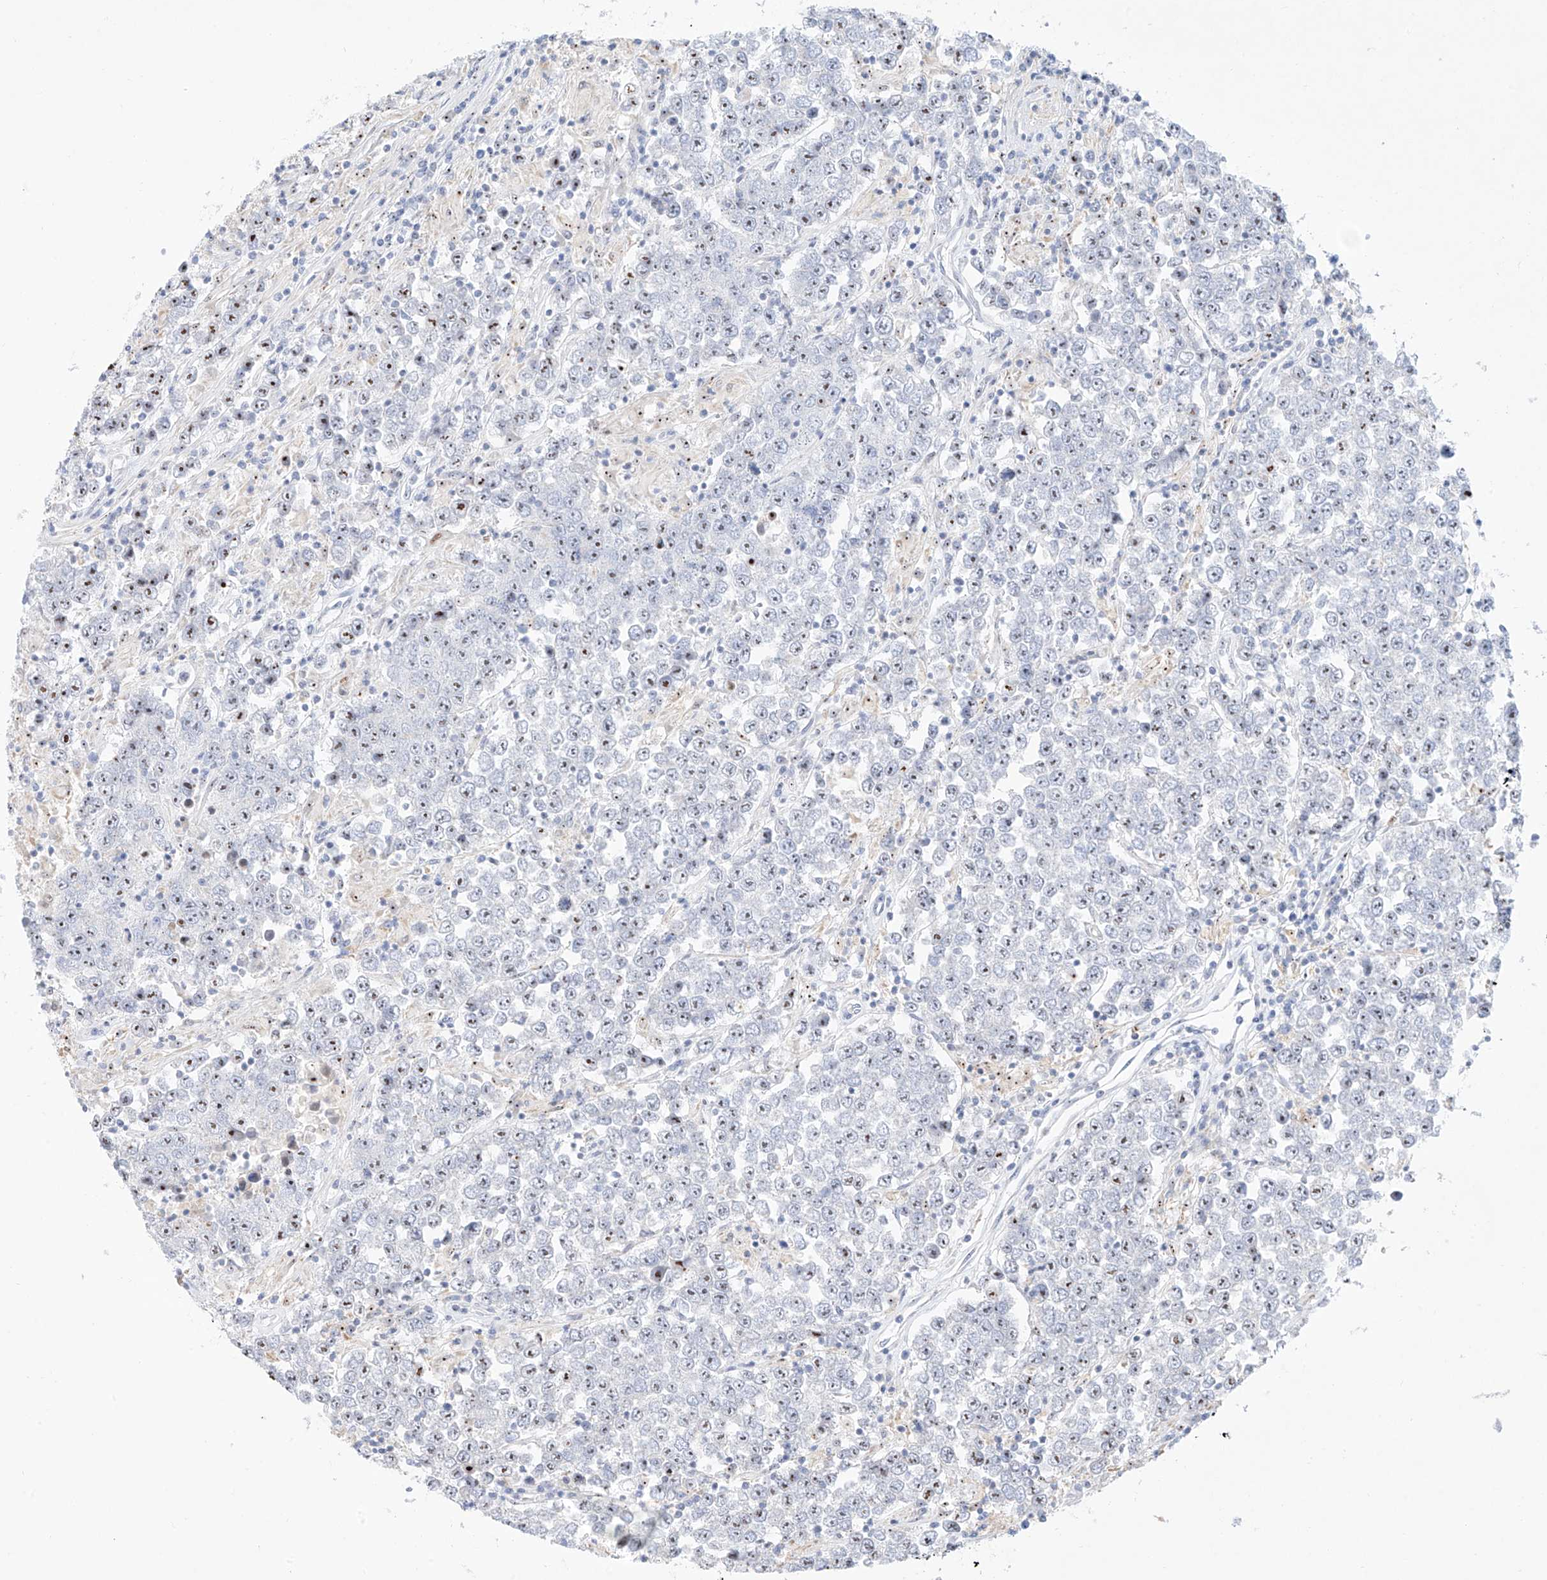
{"staining": {"intensity": "weak", "quantity": "<25%", "location": "nuclear"}, "tissue": "testis cancer", "cell_type": "Tumor cells", "image_type": "cancer", "snomed": [{"axis": "morphology", "description": "Normal tissue, NOS"}, {"axis": "morphology", "description": "Urothelial carcinoma, High grade"}, {"axis": "morphology", "description": "Seminoma, NOS"}, {"axis": "morphology", "description": "Carcinoma, Embryonal, NOS"}, {"axis": "topography", "description": "Urinary bladder"}, {"axis": "topography", "description": "Testis"}], "caption": "High magnification brightfield microscopy of testis cancer (seminoma) stained with DAB (brown) and counterstained with hematoxylin (blue): tumor cells show no significant expression. (Brightfield microscopy of DAB IHC at high magnification).", "gene": "SNU13", "patient": {"sex": "male", "age": 41}}